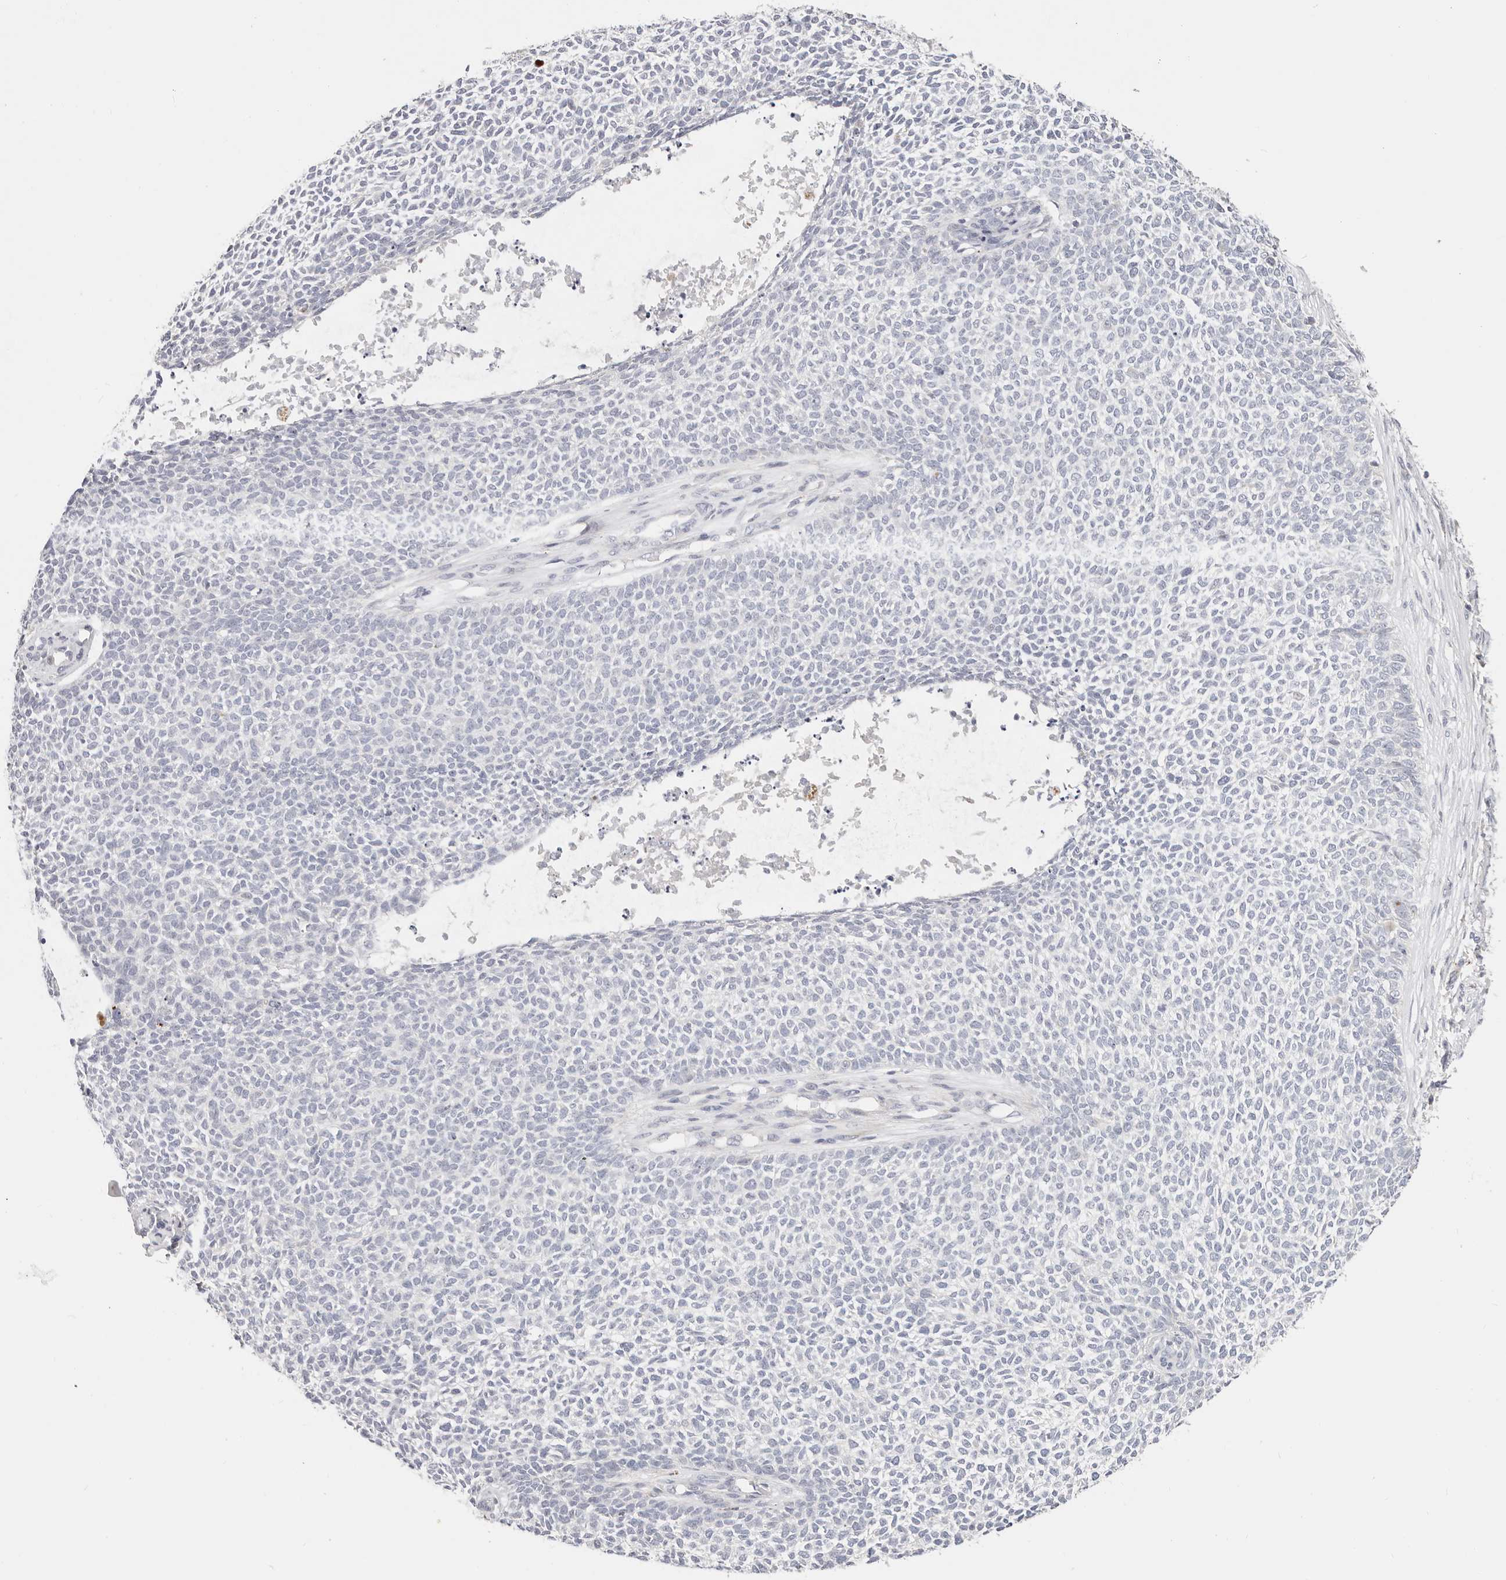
{"staining": {"intensity": "negative", "quantity": "none", "location": "none"}, "tissue": "skin cancer", "cell_type": "Tumor cells", "image_type": "cancer", "snomed": [{"axis": "morphology", "description": "Basal cell carcinoma"}, {"axis": "topography", "description": "Skin"}], "caption": "High power microscopy histopathology image of an IHC micrograph of skin cancer, revealing no significant staining in tumor cells.", "gene": "ZRANB1", "patient": {"sex": "female", "age": 84}}